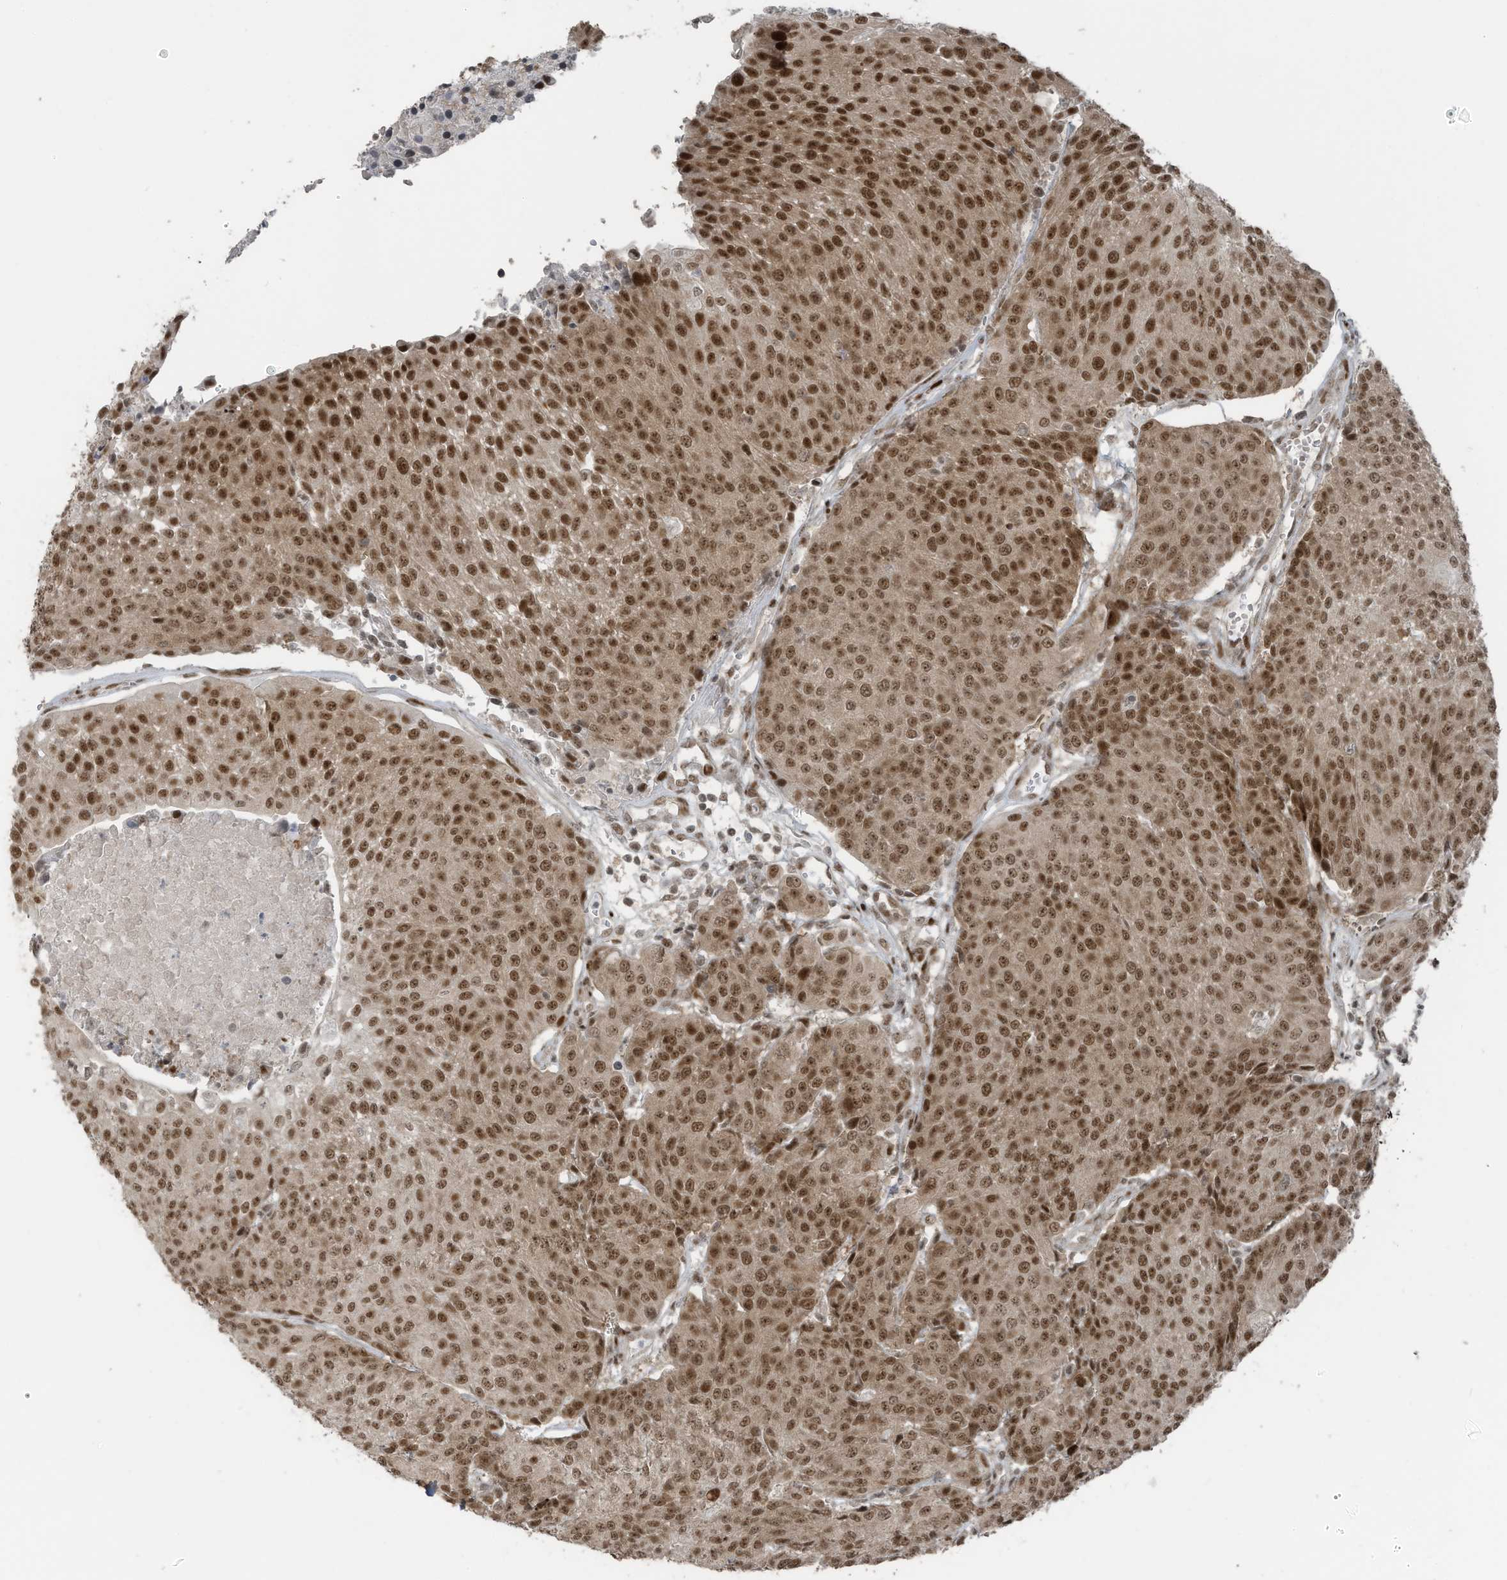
{"staining": {"intensity": "moderate", "quantity": ">75%", "location": "nuclear"}, "tissue": "urothelial cancer", "cell_type": "Tumor cells", "image_type": "cancer", "snomed": [{"axis": "morphology", "description": "Urothelial carcinoma, High grade"}, {"axis": "topography", "description": "Urinary bladder"}], "caption": "Moderate nuclear protein expression is appreciated in approximately >75% of tumor cells in urothelial cancer.", "gene": "PCNP", "patient": {"sex": "female", "age": 85}}